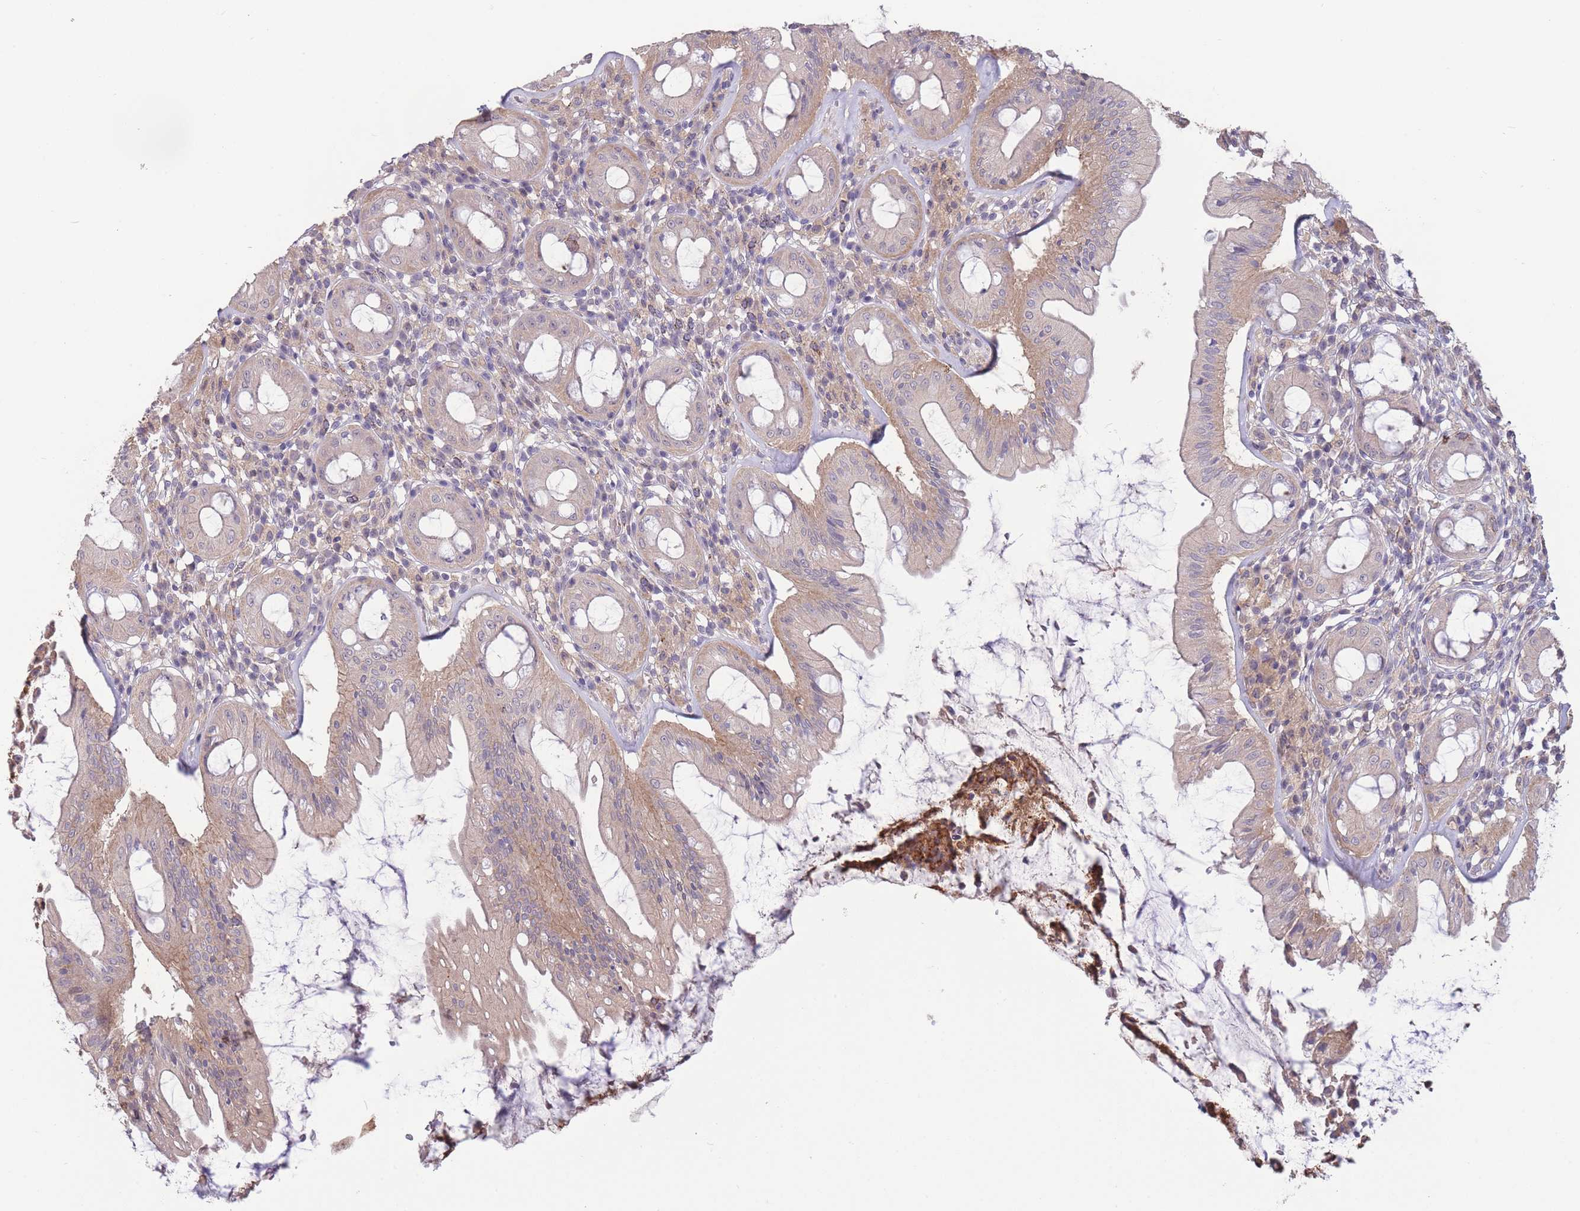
{"staining": {"intensity": "moderate", "quantity": "25%-75%", "location": "cytoplasmic/membranous"}, "tissue": "rectum", "cell_type": "Glandular cells", "image_type": "normal", "snomed": [{"axis": "morphology", "description": "Normal tissue, NOS"}, {"axis": "topography", "description": "Rectum"}], "caption": "A brown stain highlights moderate cytoplasmic/membranous staining of a protein in glandular cells of normal human rectum. Using DAB (brown) and hematoxylin (blue) stains, captured at high magnification using brightfield microscopy.", "gene": "ZNF304", "patient": {"sex": "female", "age": 57}}